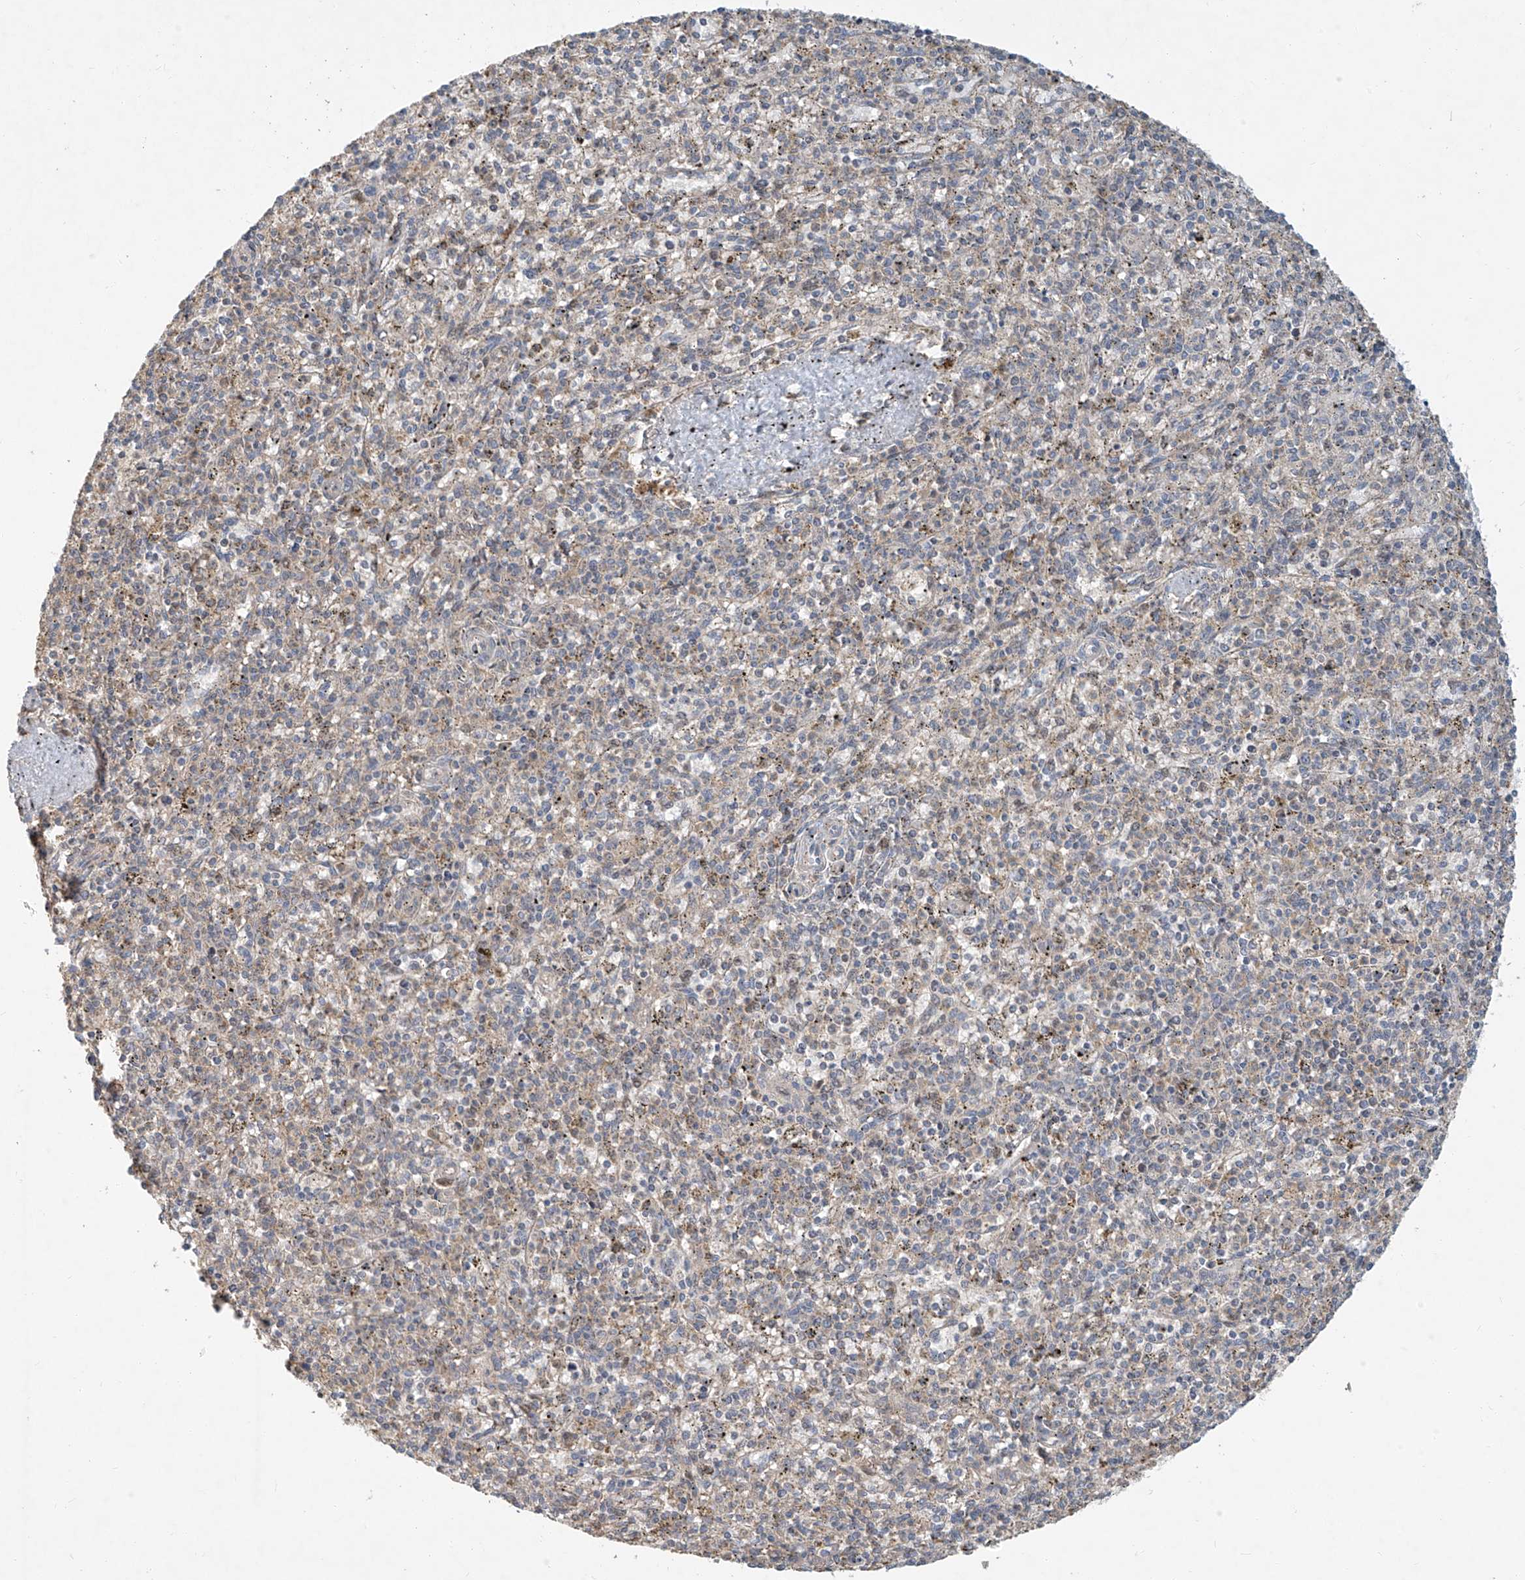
{"staining": {"intensity": "weak", "quantity": "<25%", "location": "cytoplasmic/membranous"}, "tissue": "spleen", "cell_type": "Cells in red pulp", "image_type": "normal", "snomed": [{"axis": "morphology", "description": "Normal tissue, NOS"}, {"axis": "topography", "description": "Spleen"}], "caption": "Immunohistochemical staining of benign human spleen displays no significant positivity in cells in red pulp. (Brightfield microscopy of DAB (3,3'-diaminobenzidine) immunohistochemistry (IHC) at high magnification).", "gene": "TMEM61", "patient": {"sex": "male", "age": 72}}